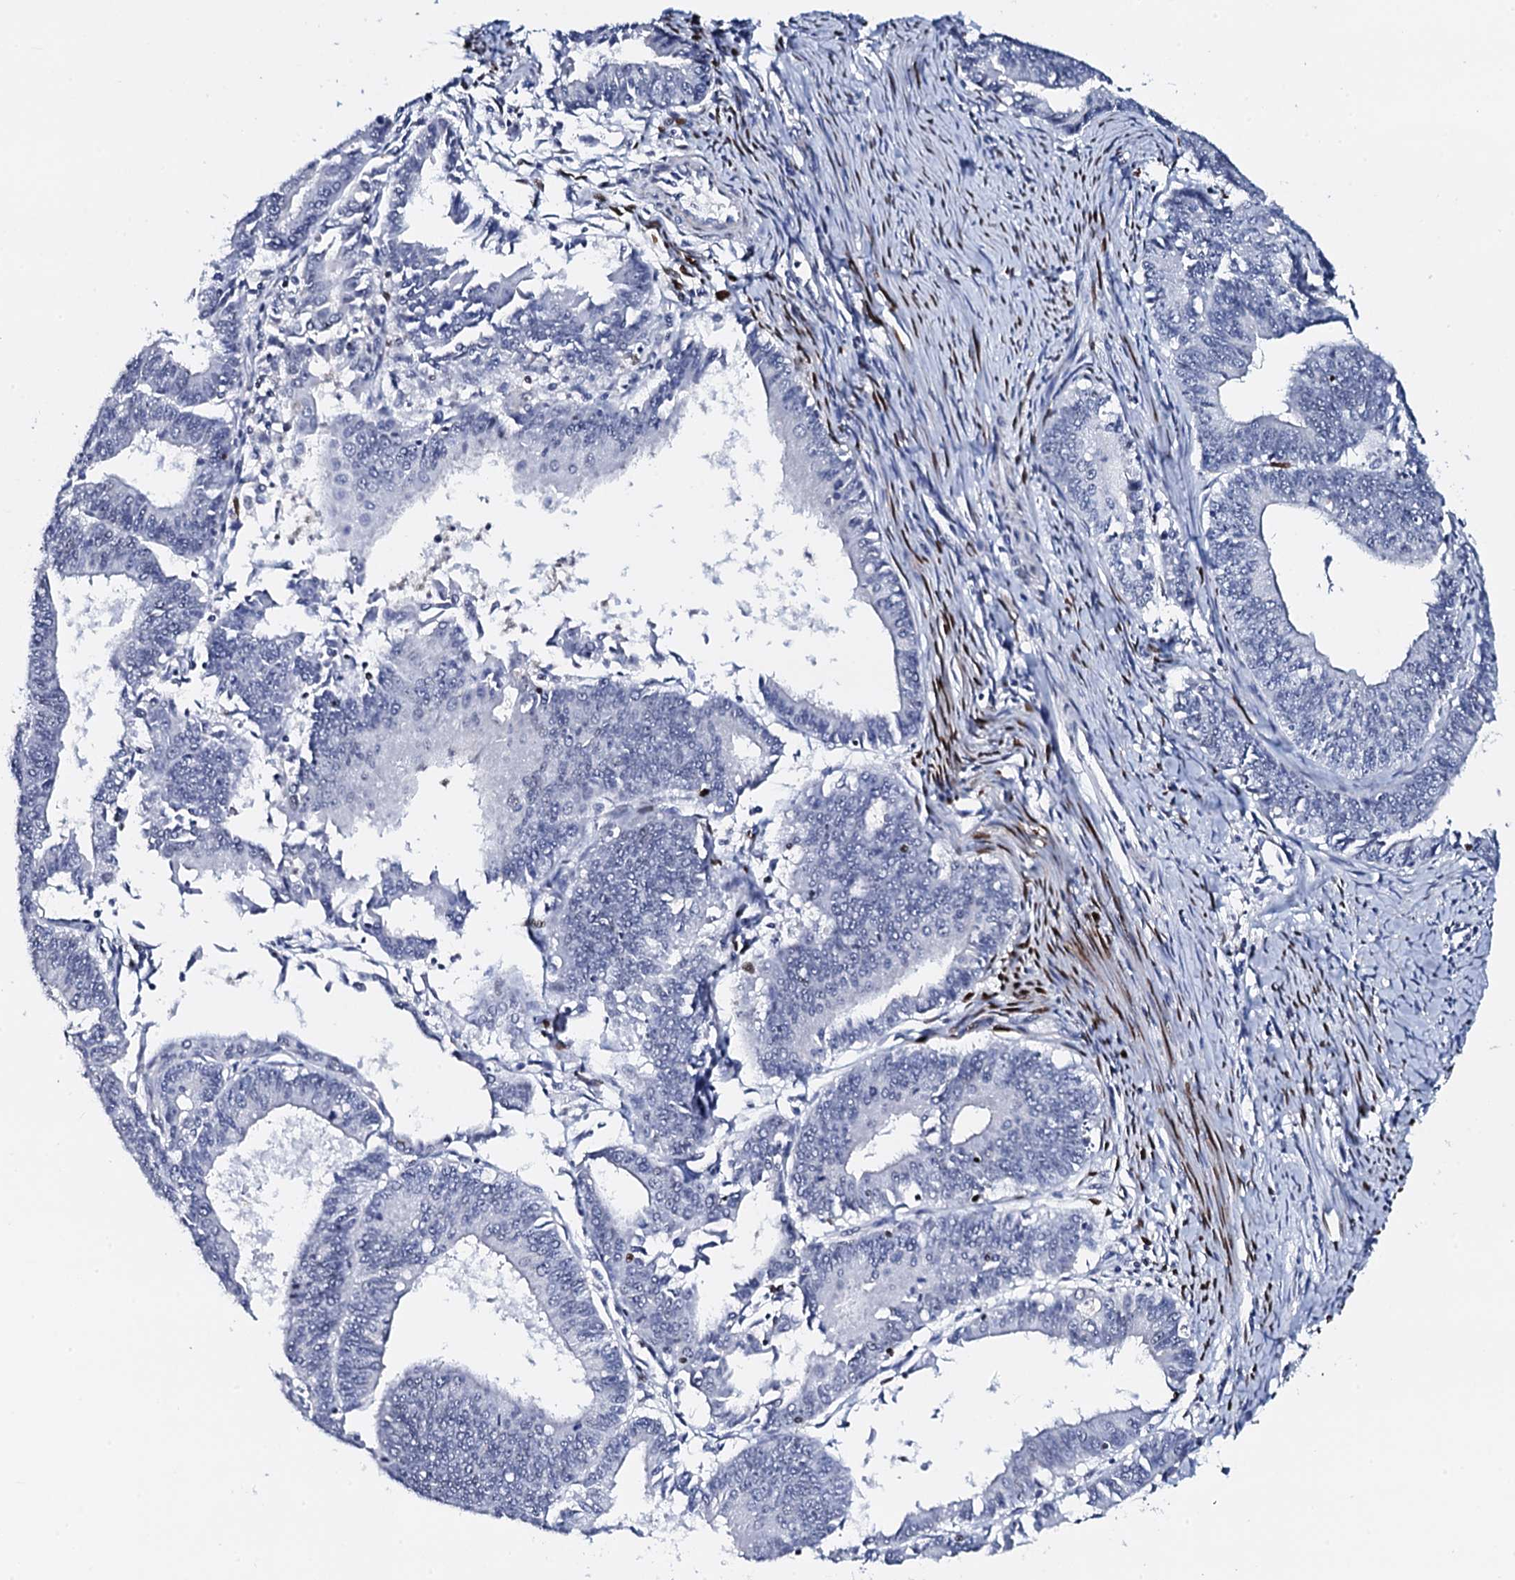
{"staining": {"intensity": "negative", "quantity": "none", "location": "none"}, "tissue": "endometrial cancer", "cell_type": "Tumor cells", "image_type": "cancer", "snomed": [{"axis": "morphology", "description": "Adenocarcinoma, NOS"}, {"axis": "topography", "description": "Endometrium"}], "caption": "Image shows no significant protein positivity in tumor cells of adenocarcinoma (endometrial).", "gene": "NPM2", "patient": {"sex": "female", "age": 73}}